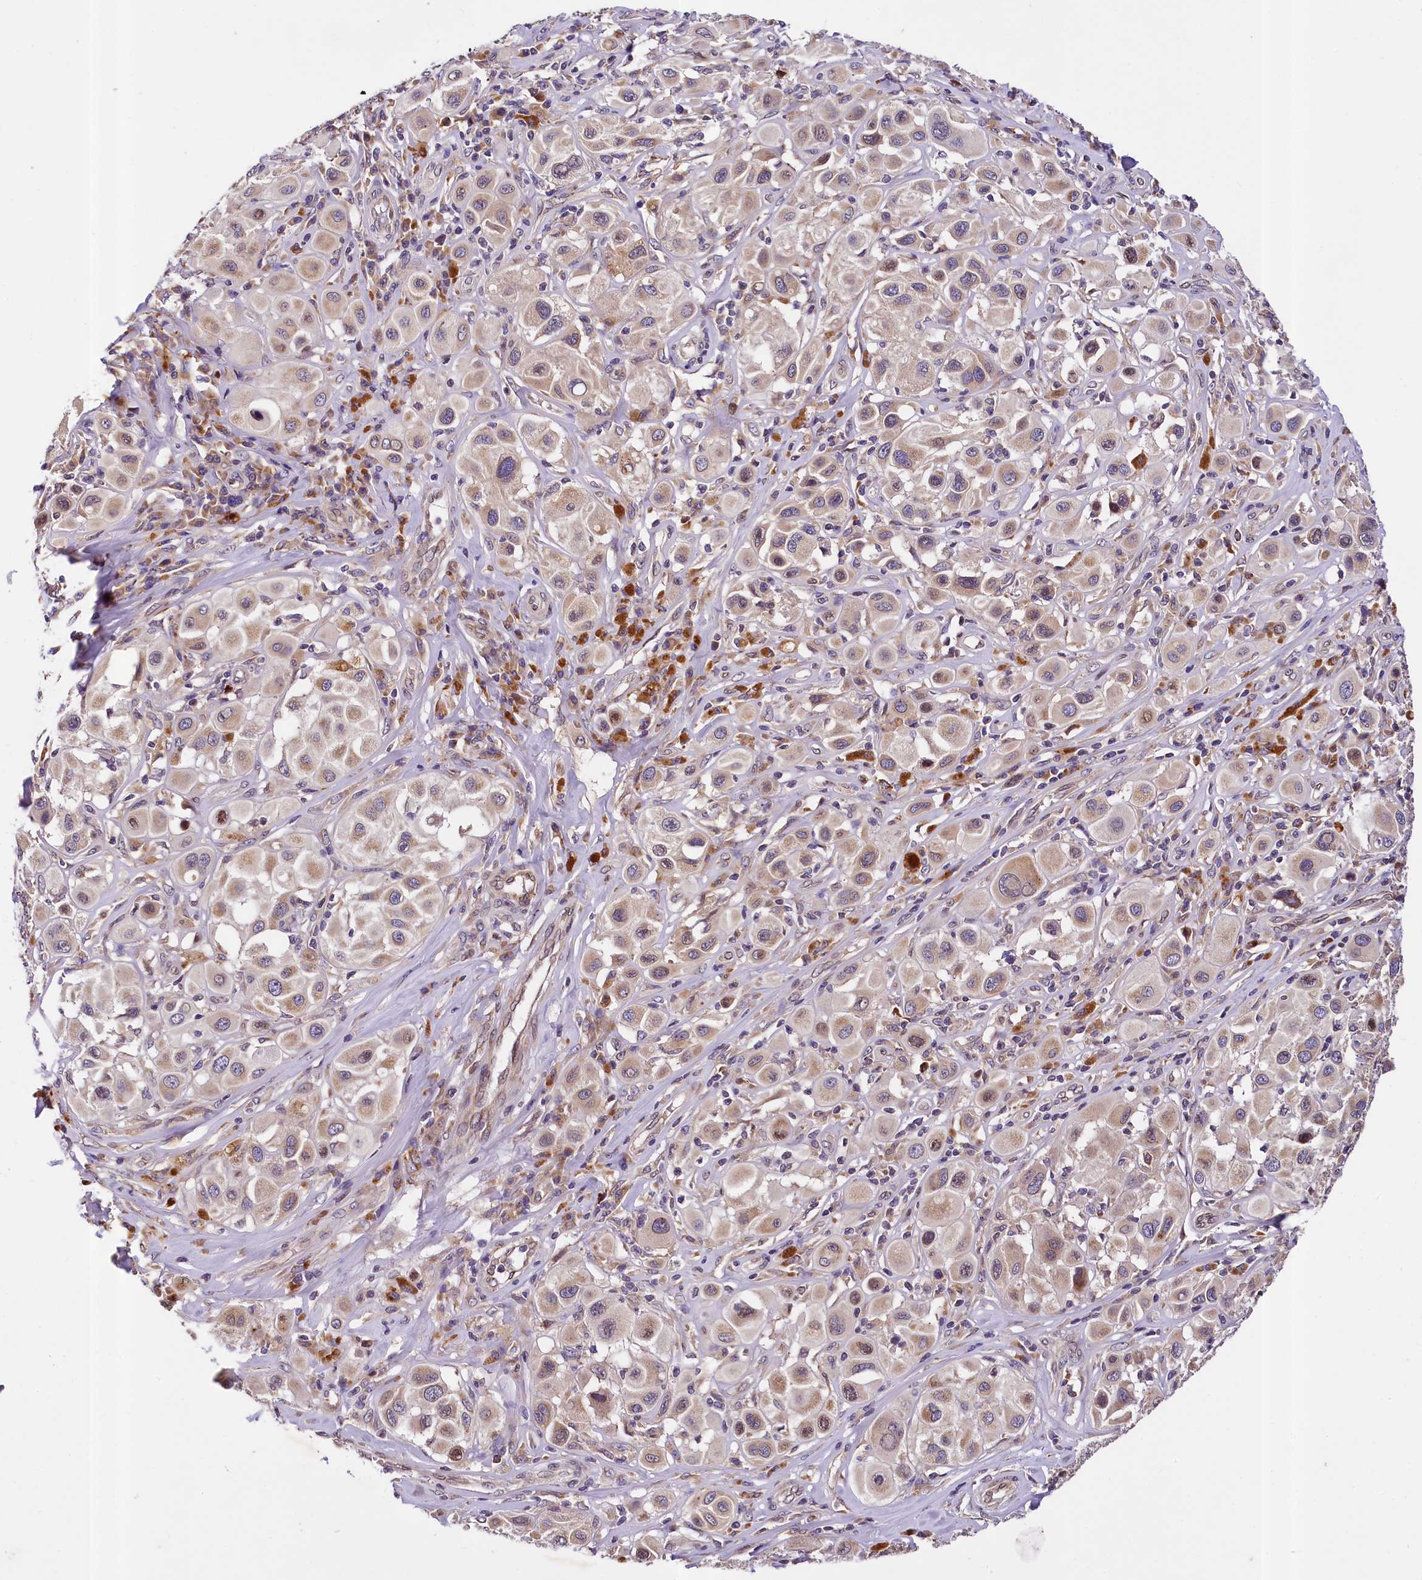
{"staining": {"intensity": "weak", "quantity": "<25%", "location": "cytoplasmic/membranous"}, "tissue": "melanoma", "cell_type": "Tumor cells", "image_type": "cancer", "snomed": [{"axis": "morphology", "description": "Malignant melanoma, Metastatic site"}, {"axis": "topography", "description": "Skin"}], "caption": "The photomicrograph reveals no staining of tumor cells in melanoma. The staining is performed using DAB (3,3'-diaminobenzidine) brown chromogen with nuclei counter-stained in using hematoxylin.", "gene": "SUPV3L1", "patient": {"sex": "male", "age": 41}}